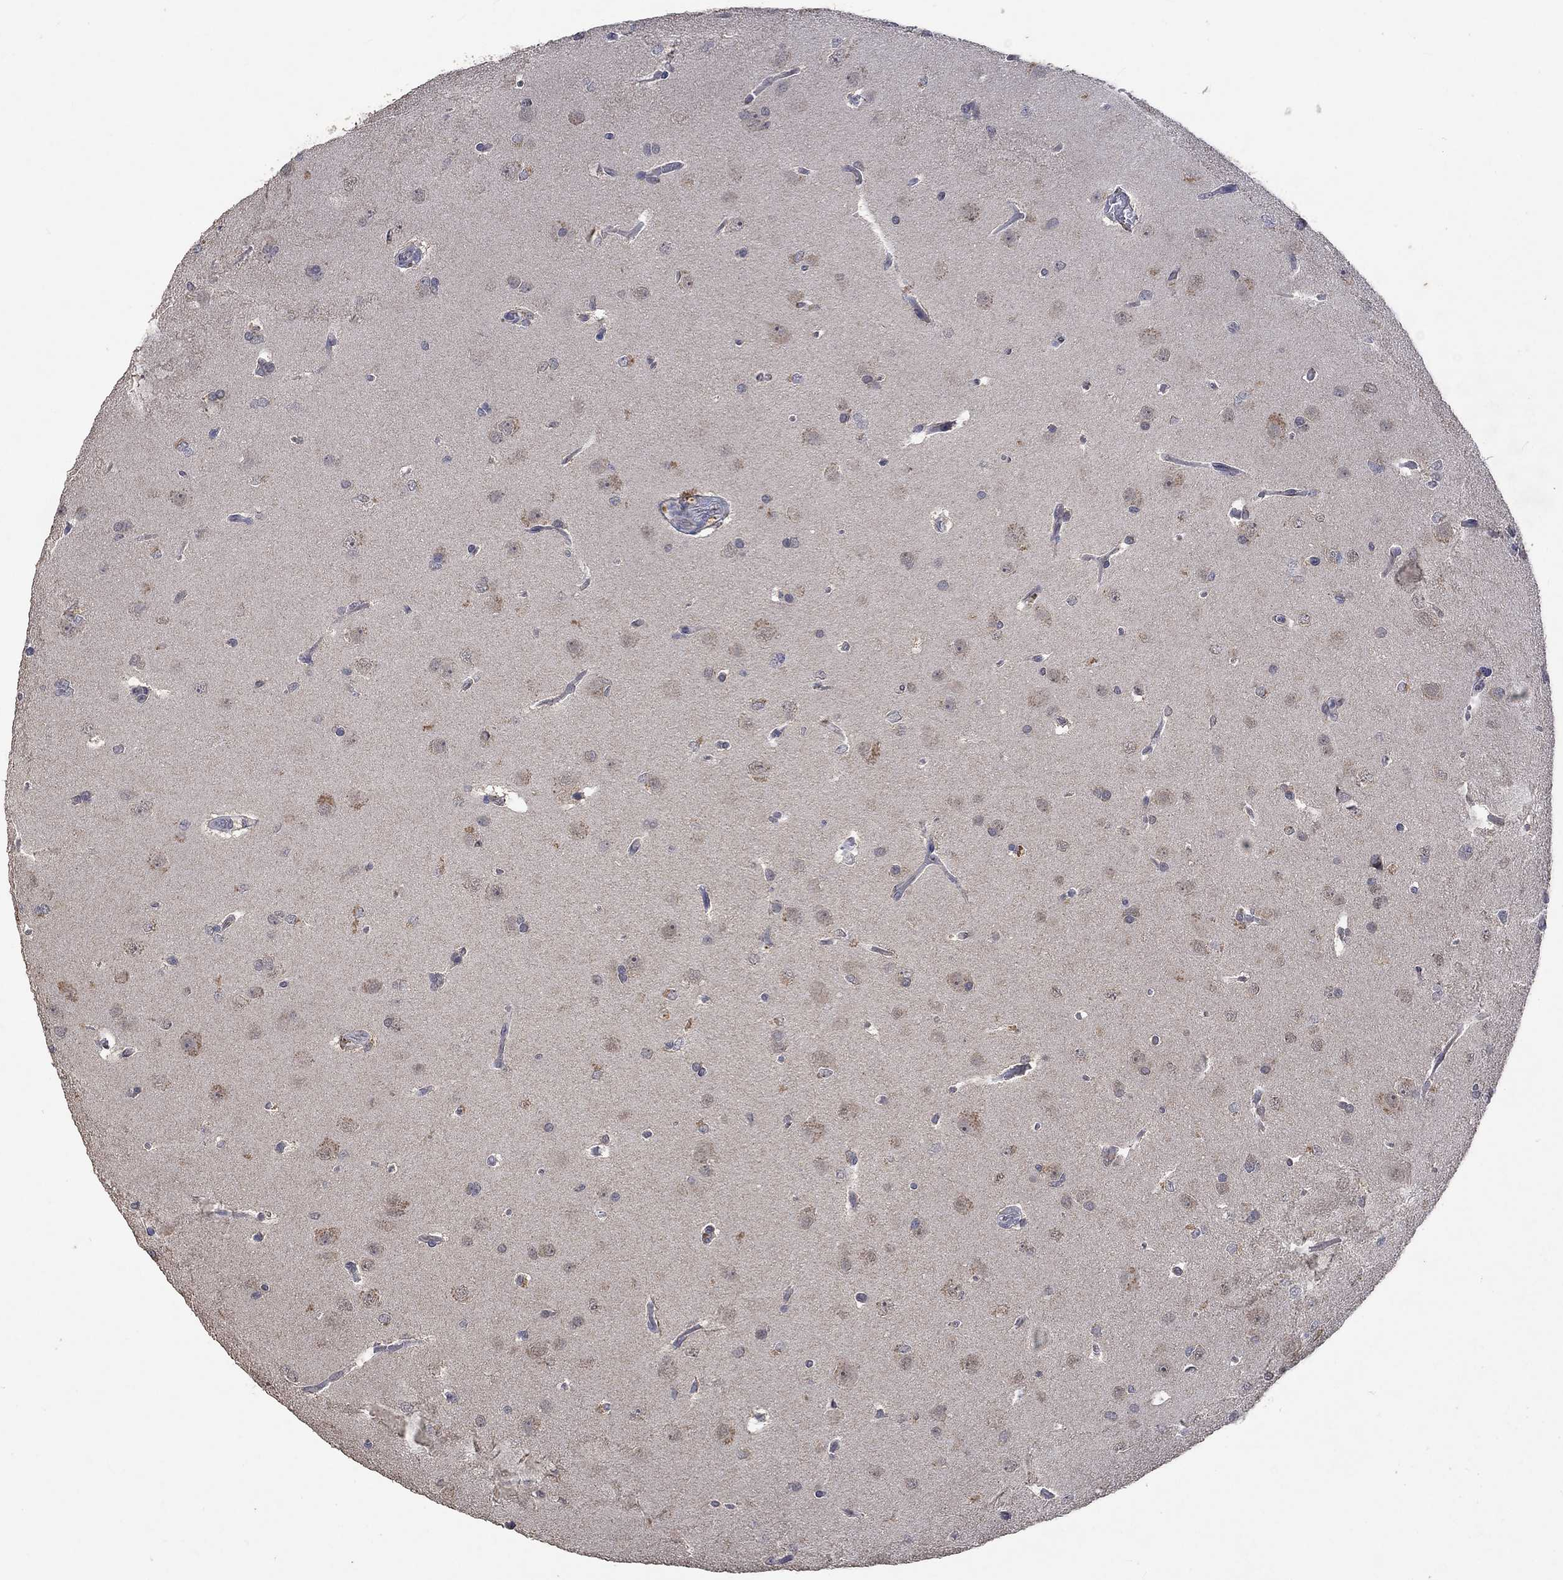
{"staining": {"intensity": "negative", "quantity": "none", "location": "none"}, "tissue": "glioma", "cell_type": "Tumor cells", "image_type": "cancer", "snomed": [{"axis": "morphology", "description": "Glioma, malignant, Low grade"}, {"axis": "topography", "description": "Brain"}], "caption": "DAB (3,3'-diaminobenzidine) immunohistochemical staining of glioma displays no significant staining in tumor cells.", "gene": "PTPN20", "patient": {"sex": "female", "age": 32}}